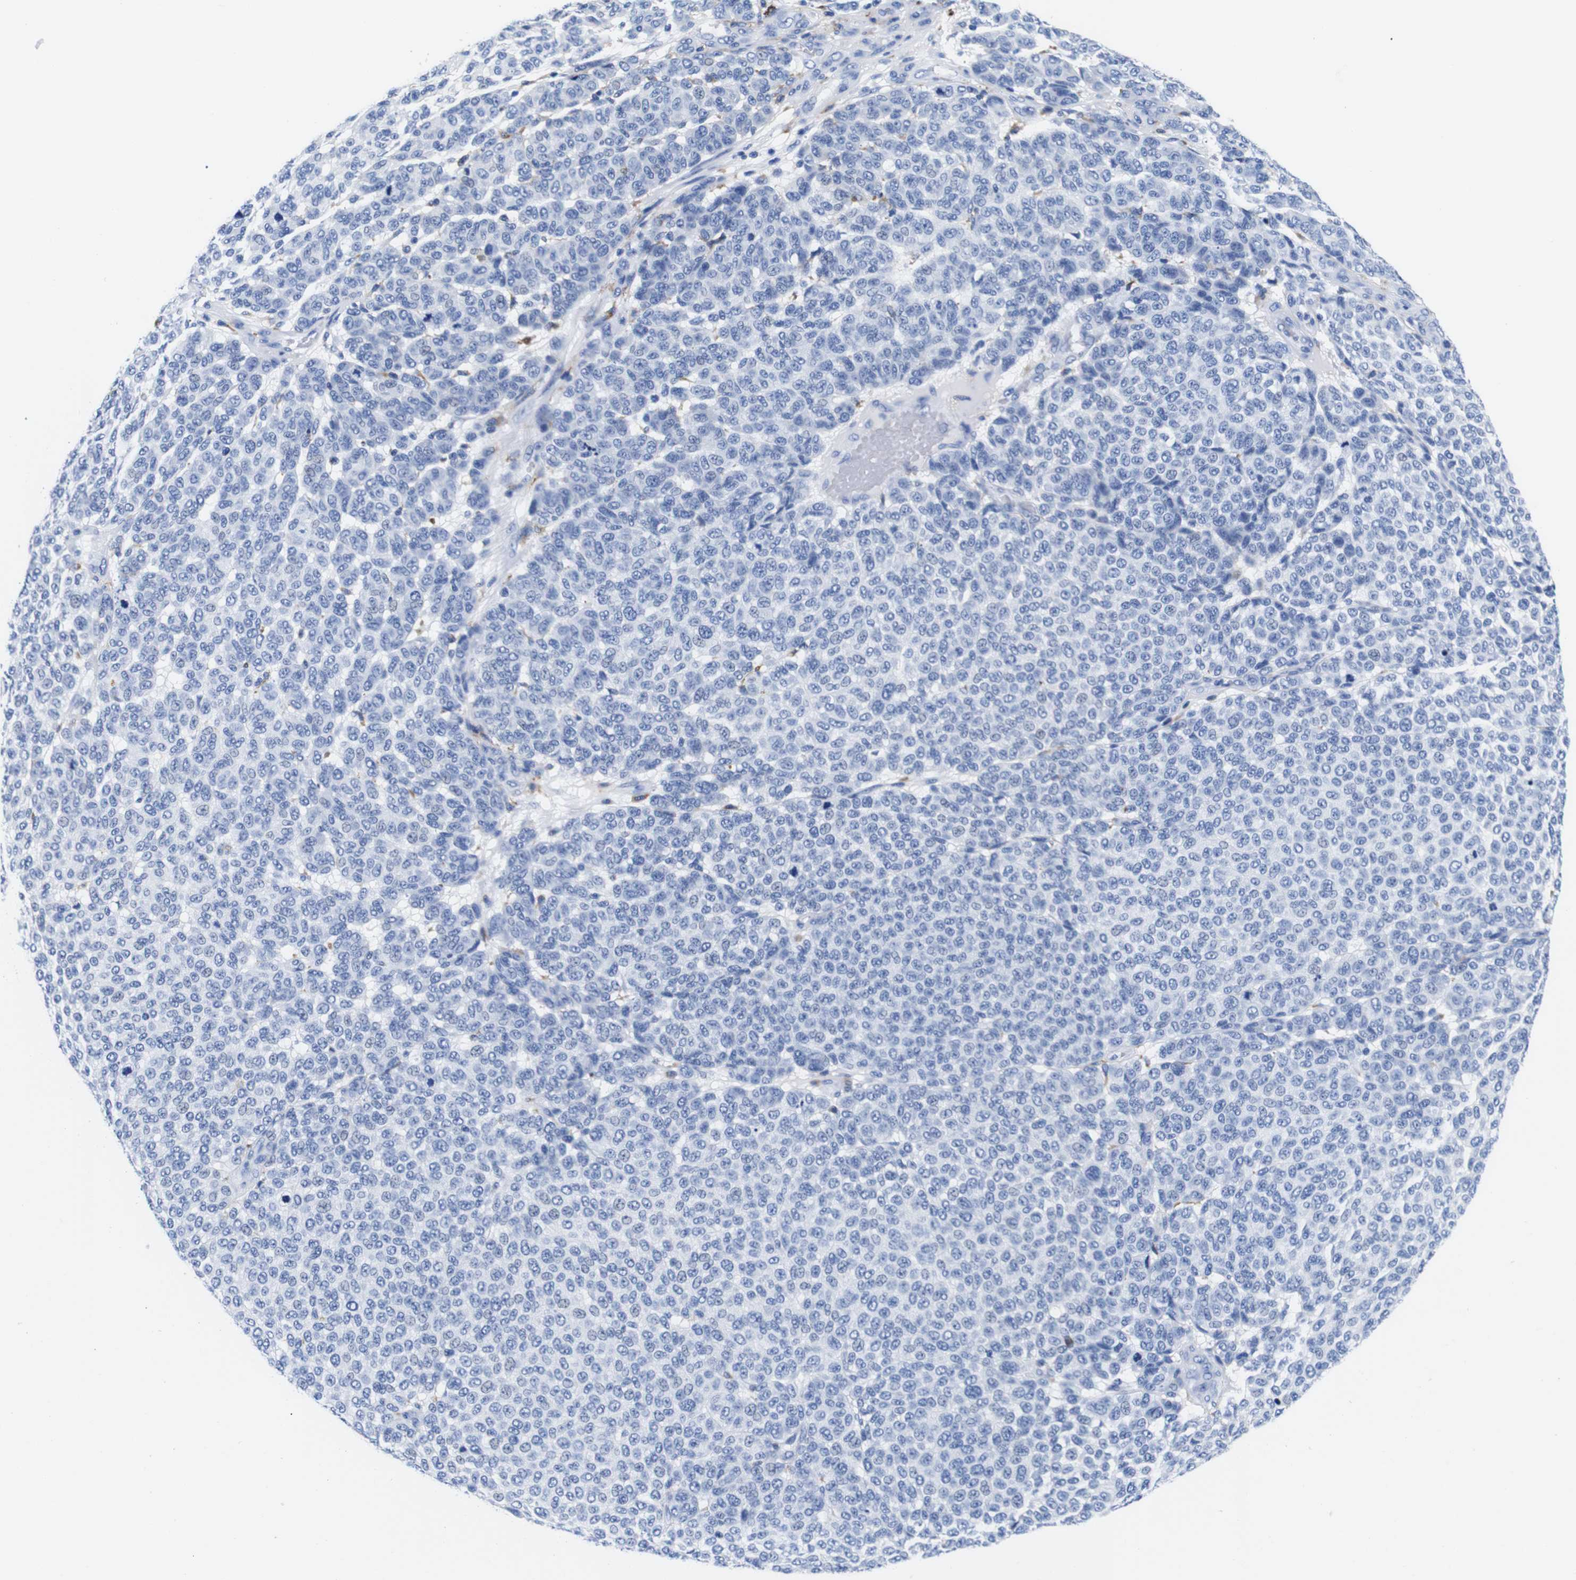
{"staining": {"intensity": "negative", "quantity": "none", "location": "none"}, "tissue": "melanoma", "cell_type": "Tumor cells", "image_type": "cancer", "snomed": [{"axis": "morphology", "description": "Malignant melanoma, NOS"}, {"axis": "topography", "description": "Skin"}], "caption": "Tumor cells show no significant positivity in malignant melanoma. (DAB immunohistochemistry visualized using brightfield microscopy, high magnification).", "gene": "HLA-DMB", "patient": {"sex": "male", "age": 59}}